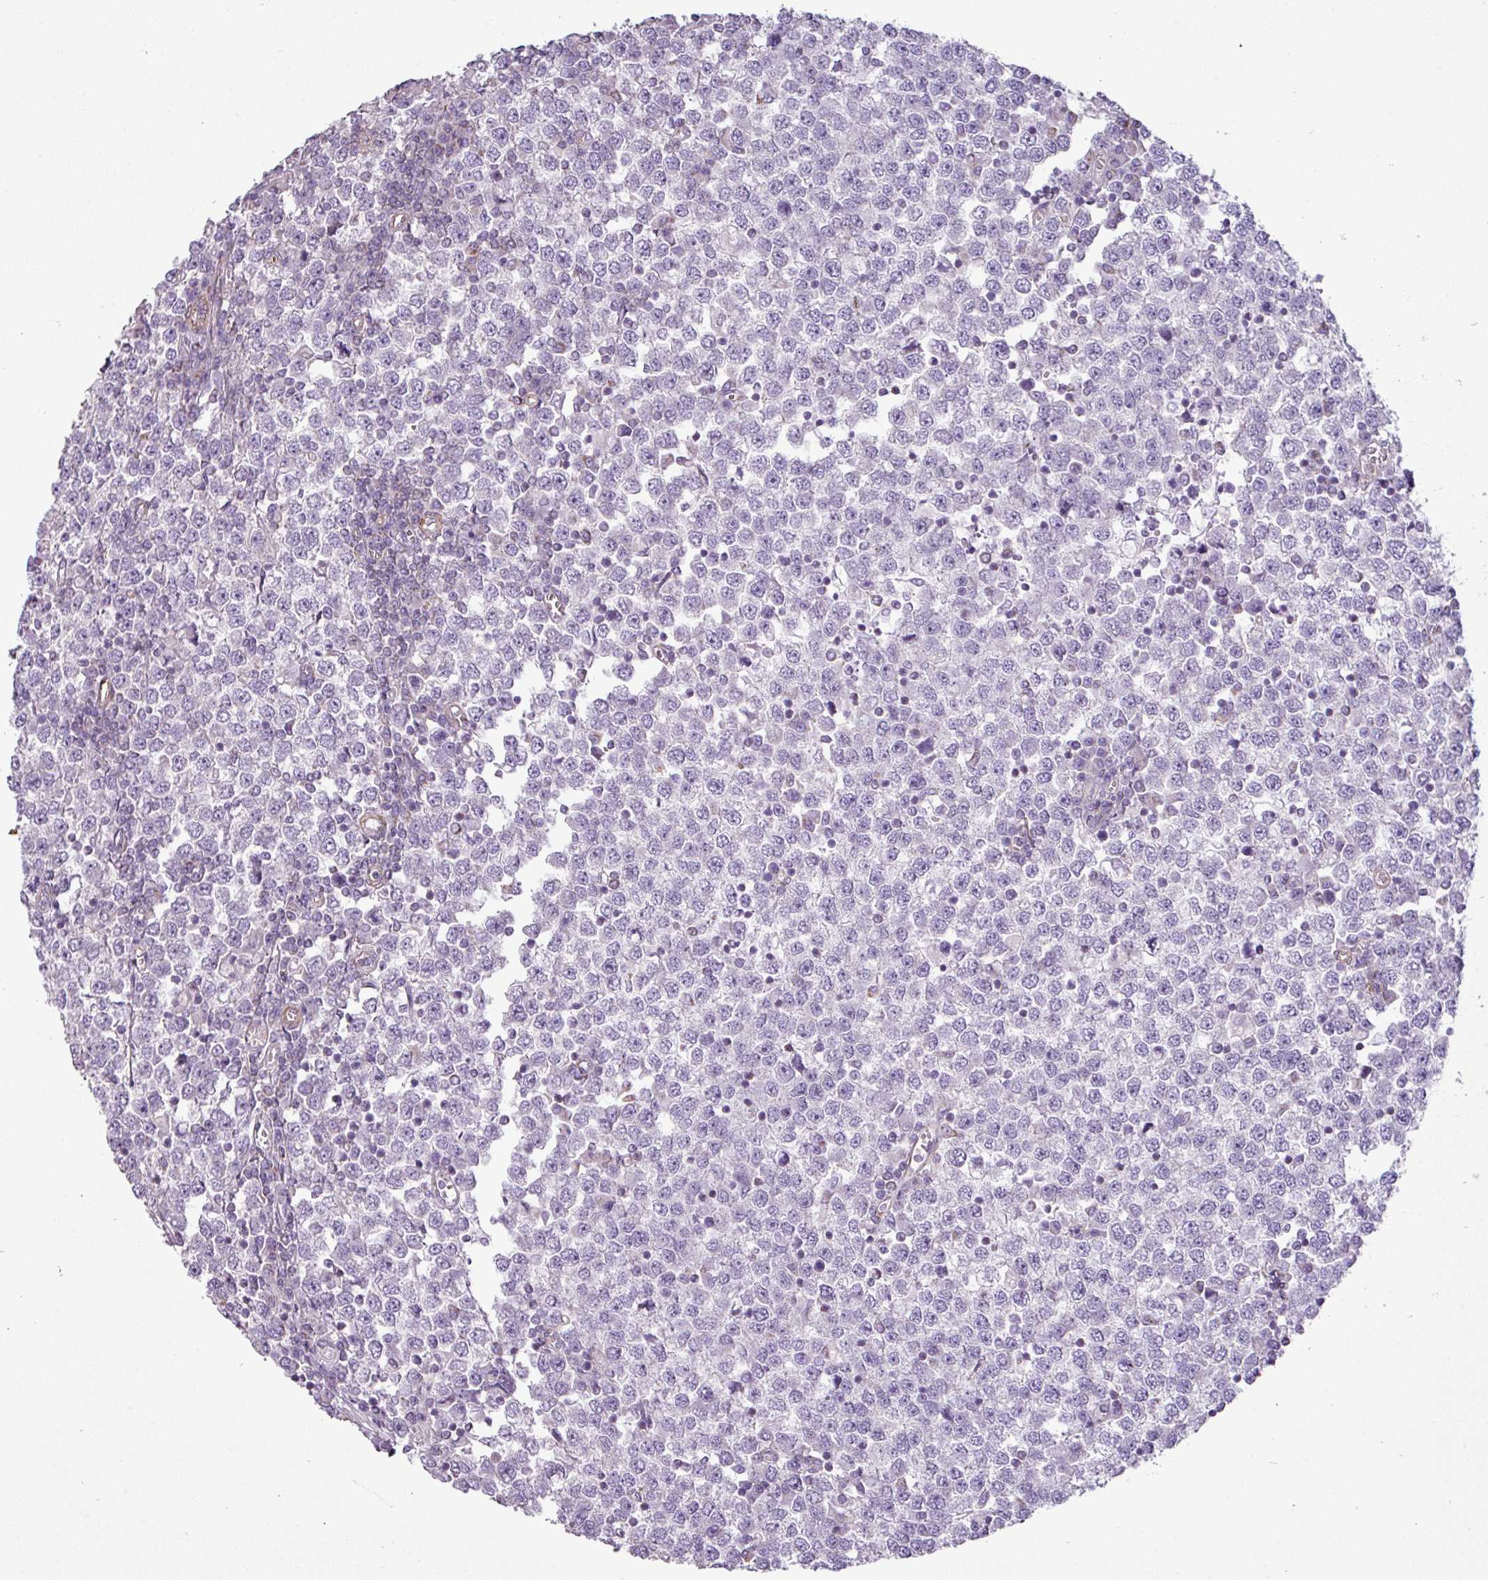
{"staining": {"intensity": "negative", "quantity": "none", "location": "none"}, "tissue": "testis cancer", "cell_type": "Tumor cells", "image_type": "cancer", "snomed": [{"axis": "morphology", "description": "Seminoma, NOS"}, {"axis": "topography", "description": "Testis"}], "caption": "High magnification brightfield microscopy of testis seminoma stained with DAB (3,3'-diaminobenzidine) (brown) and counterstained with hematoxylin (blue): tumor cells show no significant expression. (Stains: DAB (3,3'-diaminobenzidine) IHC with hematoxylin counter stain, Microscopy: brightfield microscopy at high magnification).", "gene": "BTN2A2", "patient": {"sex": "male", "age": 65}}